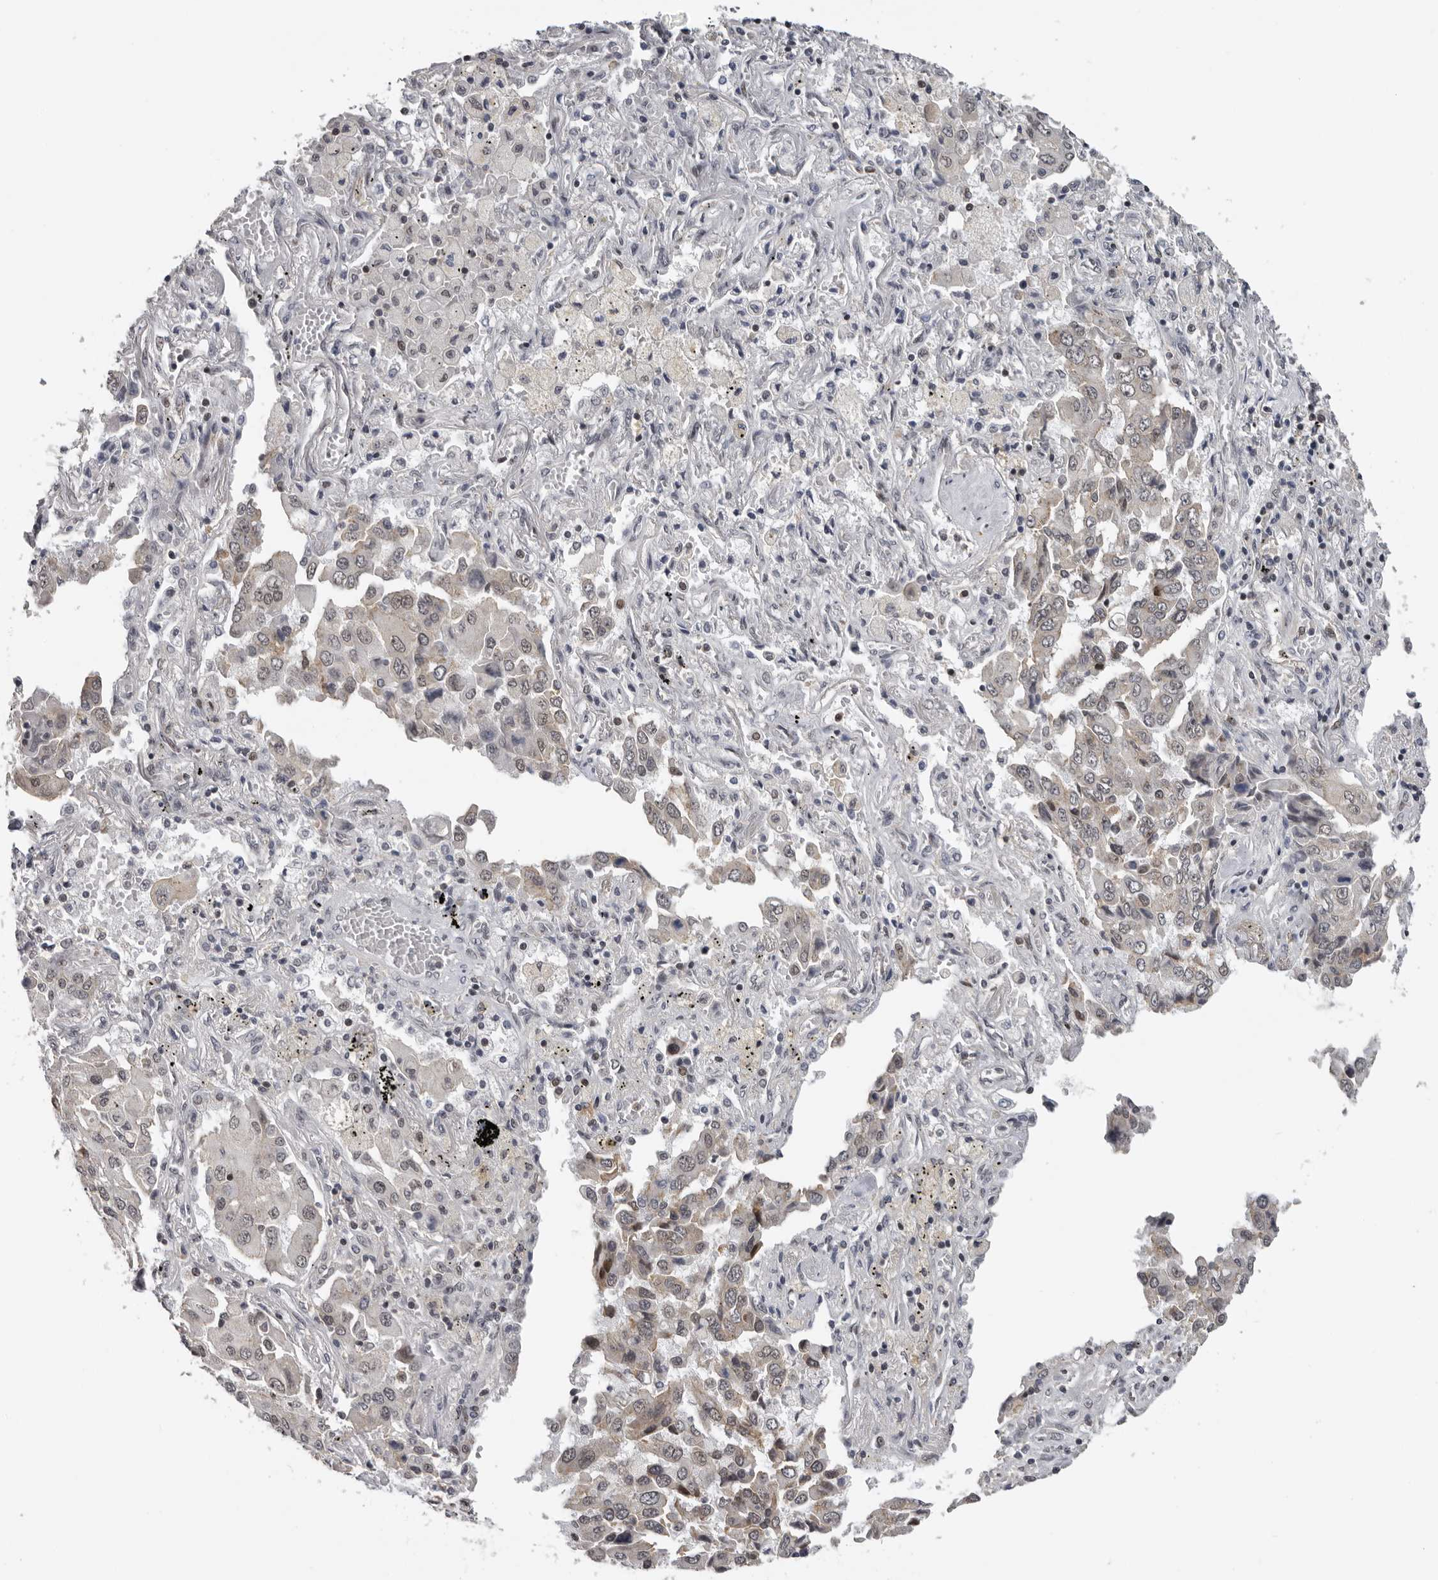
{"staining": {"intensity": "weak", "quantity": "<25%", "location": "nuclear"}, "tissue": "lung cancer", "cell_type": "Tumor cells", "image_type": "cancer", "snomed": [{"axis": "morphology", "description": "Adenocarcinoma, NOS"}, {"axis": "topography", "description": "Lung"}], "caption": "This is a photomicrograph of immunohistochemistry (IHC) staining of adenocarcinoma (lung), which shows no expression in tumor cells.", "gene": "KIF2B", "patient": {"sex": "female", "age": 65}}